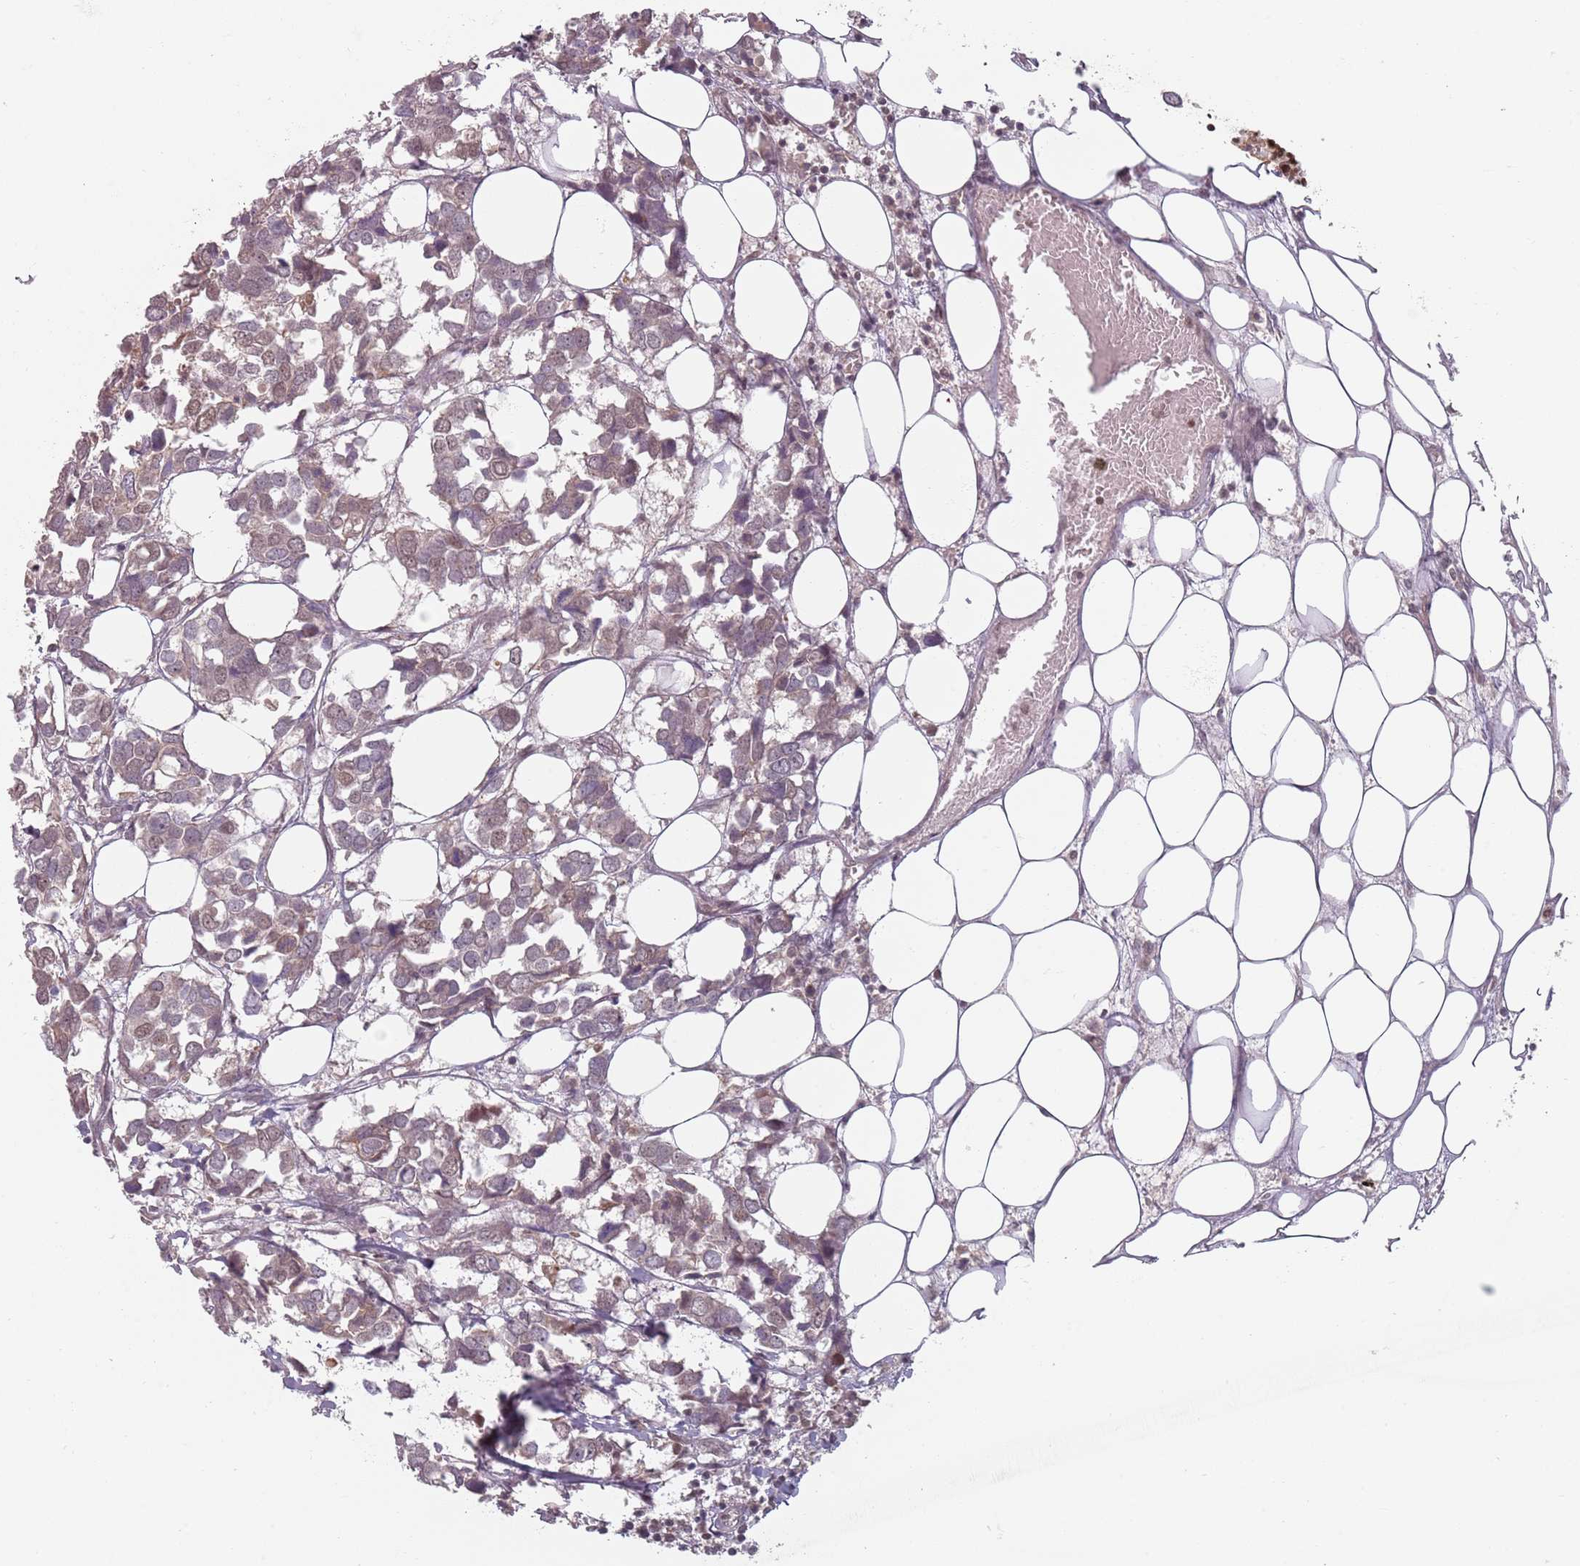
{"staining": {"intensity": "weak", "quantity": ">75%", "location": "cytoplasmic/membranous,nuclear"}, "tissue": "breast cancer", "cell_type": "Tumor cells", "image_type": "cancer", "snomed": [{"axis": "morphology", "description": "Duct carcinoma"}, {"axis": "topography", "description": "Breast"}], "caption": "A high-resolution micrograph shows immunohistochemistry (IHC) staining of breast cancer (infiltrating ductal carcinoma), which exhibits weak cytoplasmic/membranous and nuclear expression in about >75% of tumor cells. Immunohistochemistry stains the protein of interest in brown and the nuclei are stained blue.", "gene": "NUP50", "patient": {"sex": "female", "age": 83}}